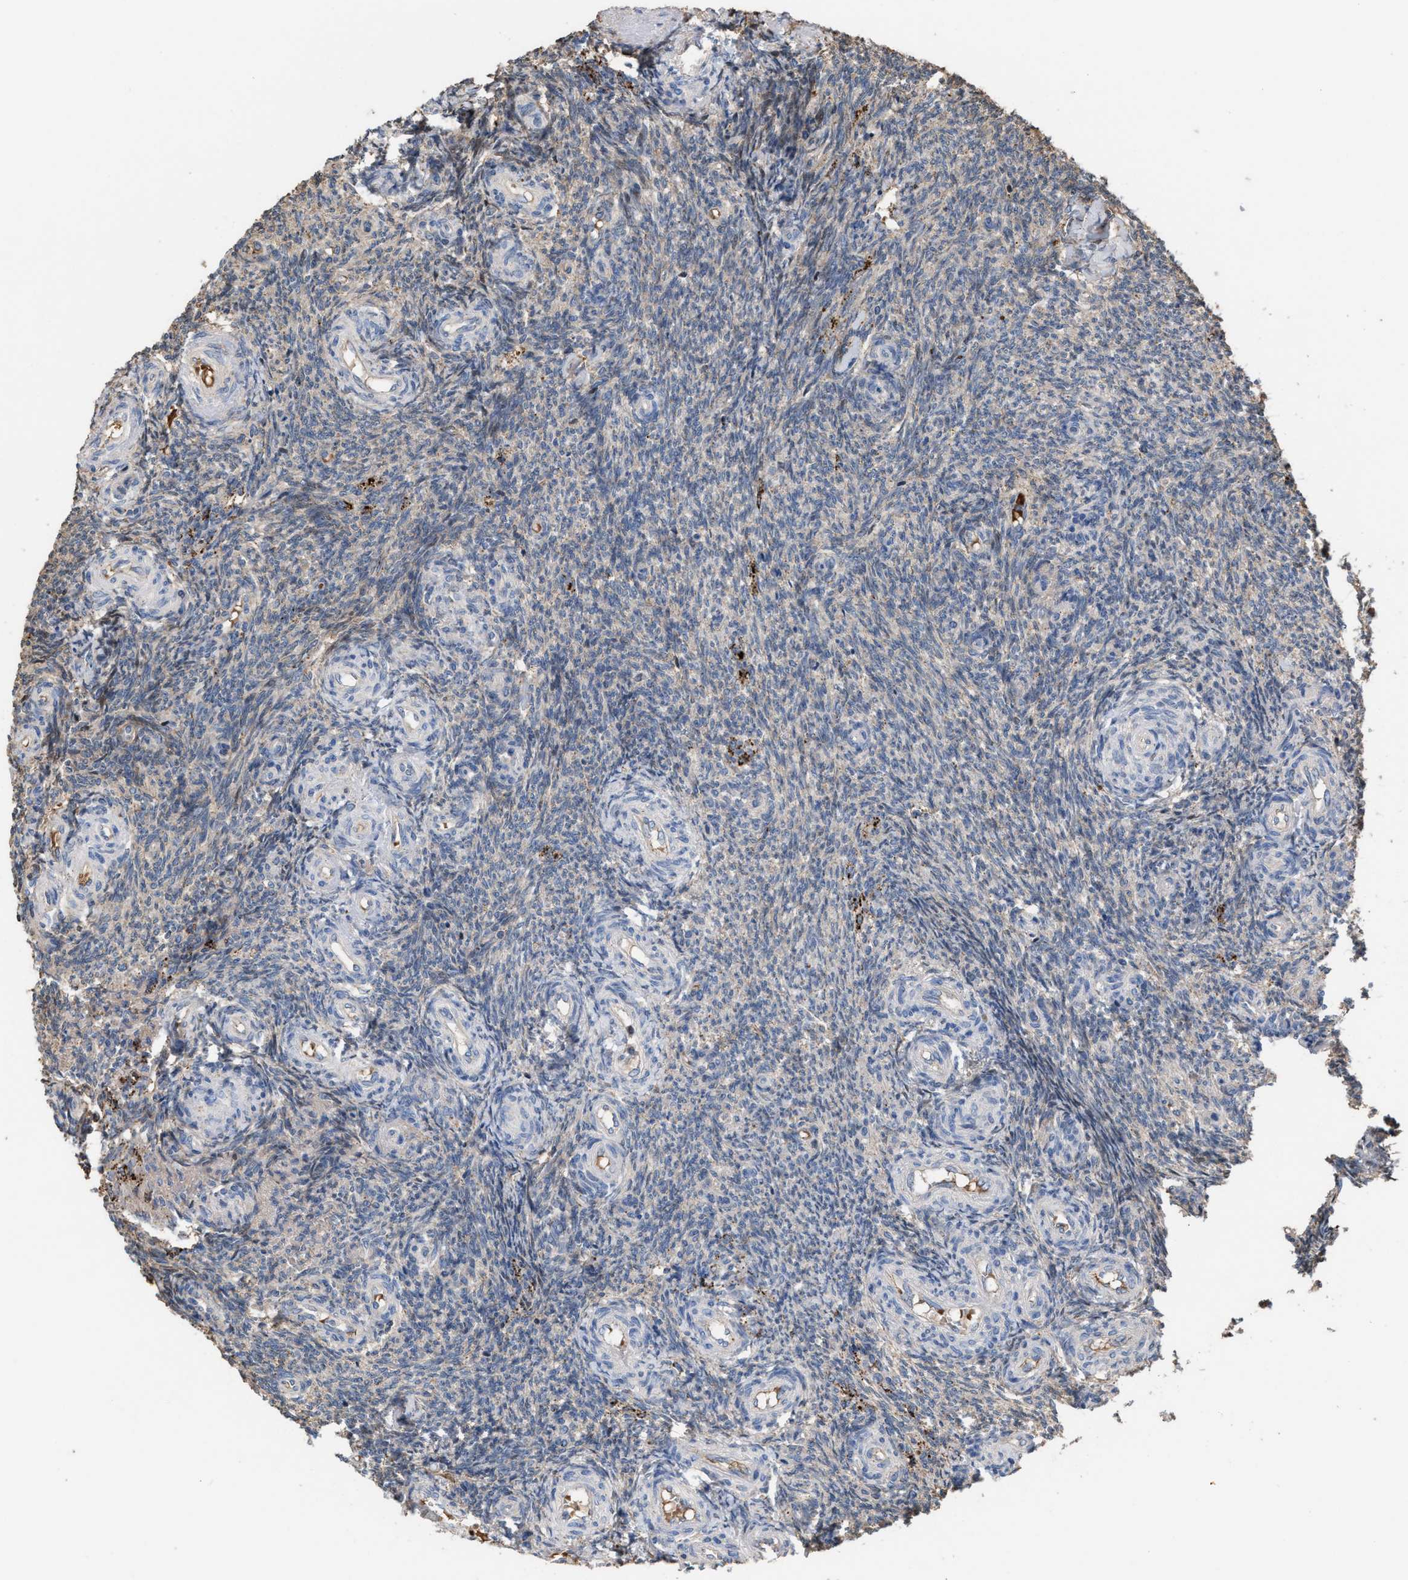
{"staining": {"intensity": "weak", "quantity": "<25%", "location": "cytoplasmic/membranous"}, "tissue": "ovary", "cell_type": "Ovarian stroma cells", "image_type": "normal", "snomed": [{"axis": "morphology", "description": "Normal tissue, NOS"}, {"axis": "topography", "description": "Ovary"}], "caption": "Histopathology image shows no significant protein staining in ovarian stroma cells of unremarkable ovary. The staining is performed using DAB (3,3'-diaminobenzidine) brown chromogen with nuclei counter-stained in using hematoxylin.", "gene": "ELMO3", "patient": {"sex": "female", "age": 41}}